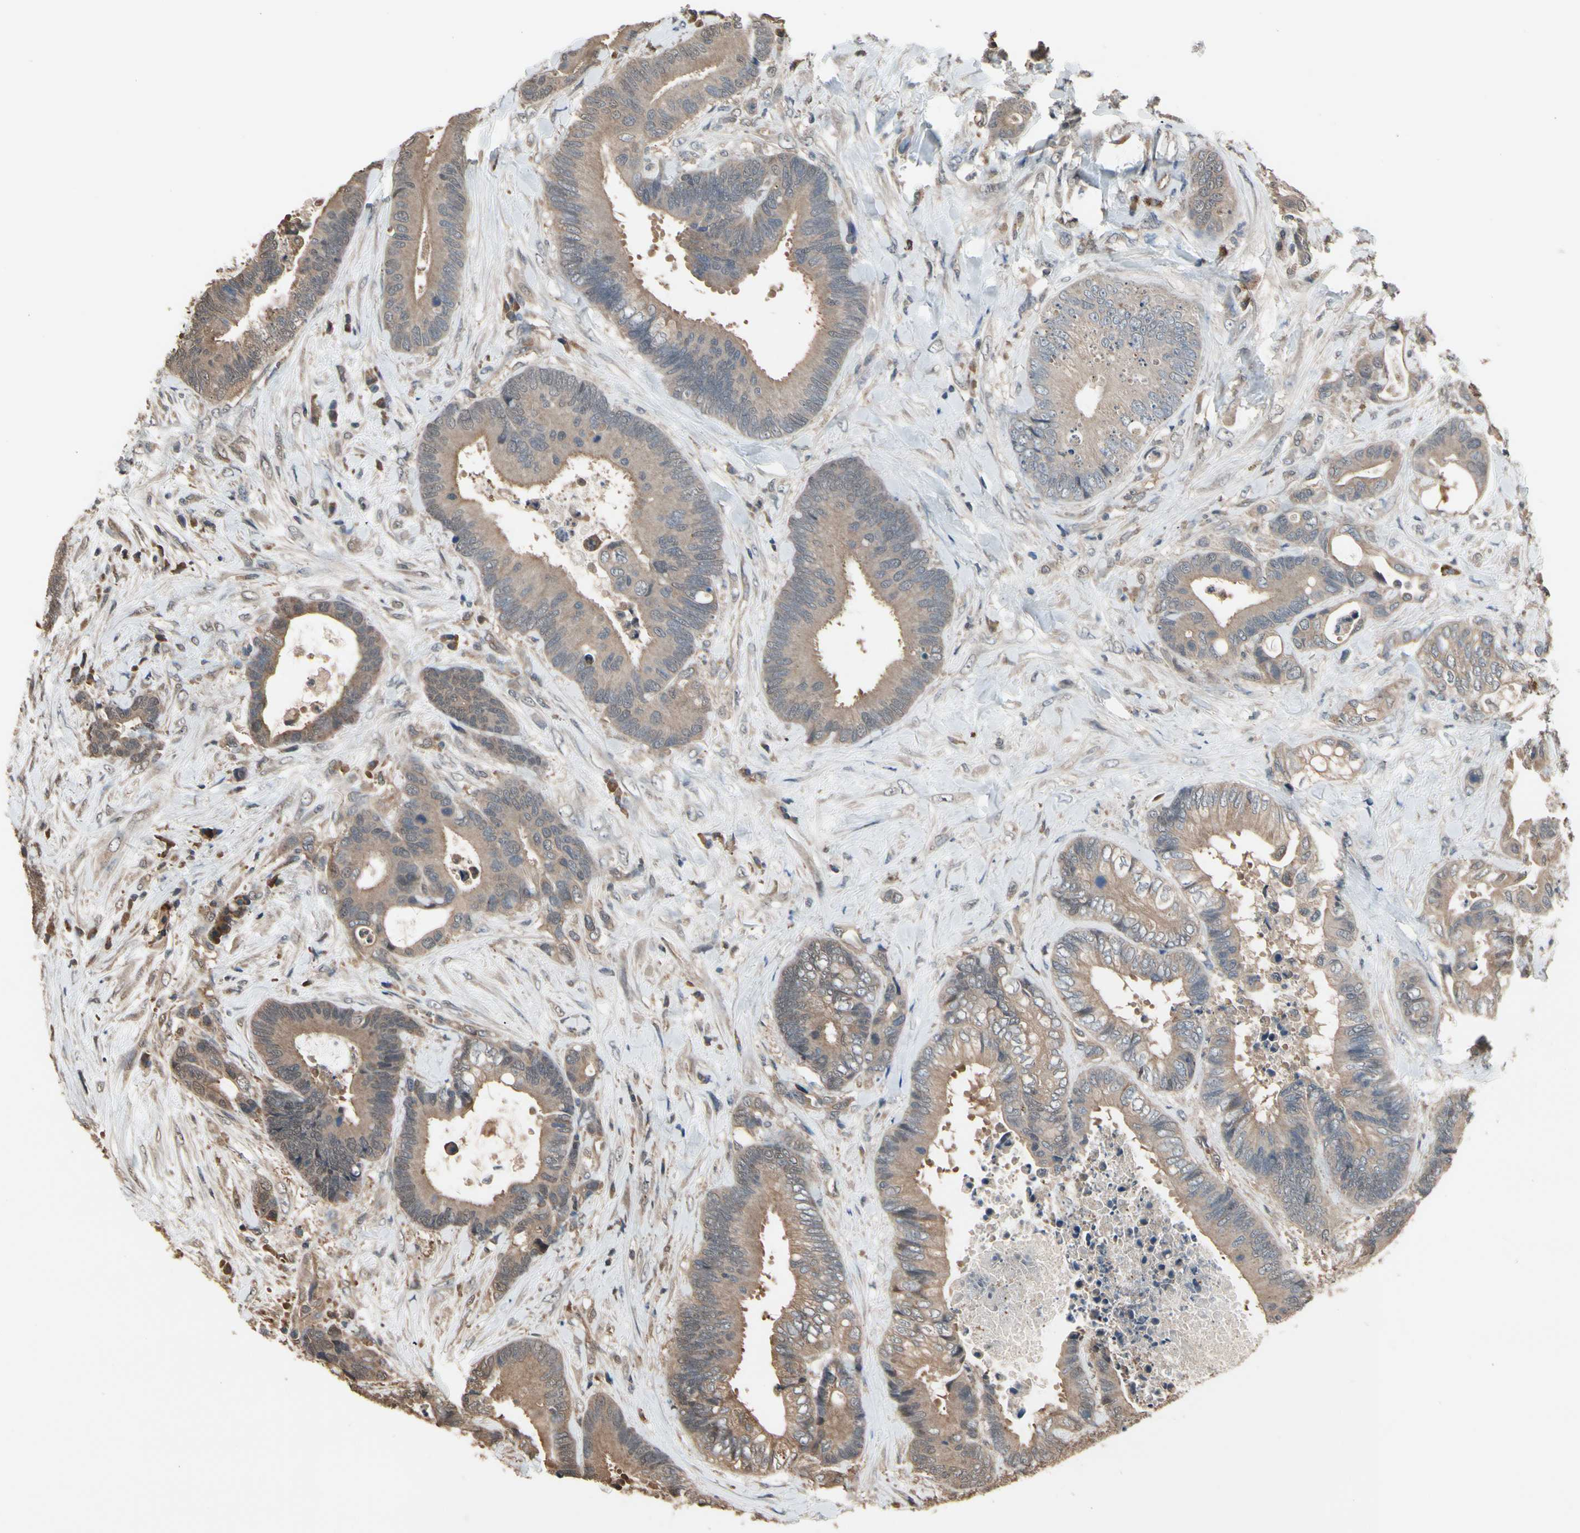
{"staining": {"intensity": "weak", "quantity": ">75%", "location": "cytoplasmic/membranous"}, "tissue": "colorectal cancer", "cell_type": "Tumor cells", "image_type": "cancer", "snomed": [{"axis": "morphology", "description": "Adenocarcinoma, NOS"}, {"axis": "topography", "description": "Rectum"}], "caption": "Colorectal cancer stained for a protein (brown) reveals weak cytoplasmic/membranous positive expression in approximately >75% of tumor cells.", "gene": "PNPLA7", "patient": {"sex": "male", "age": 55}}